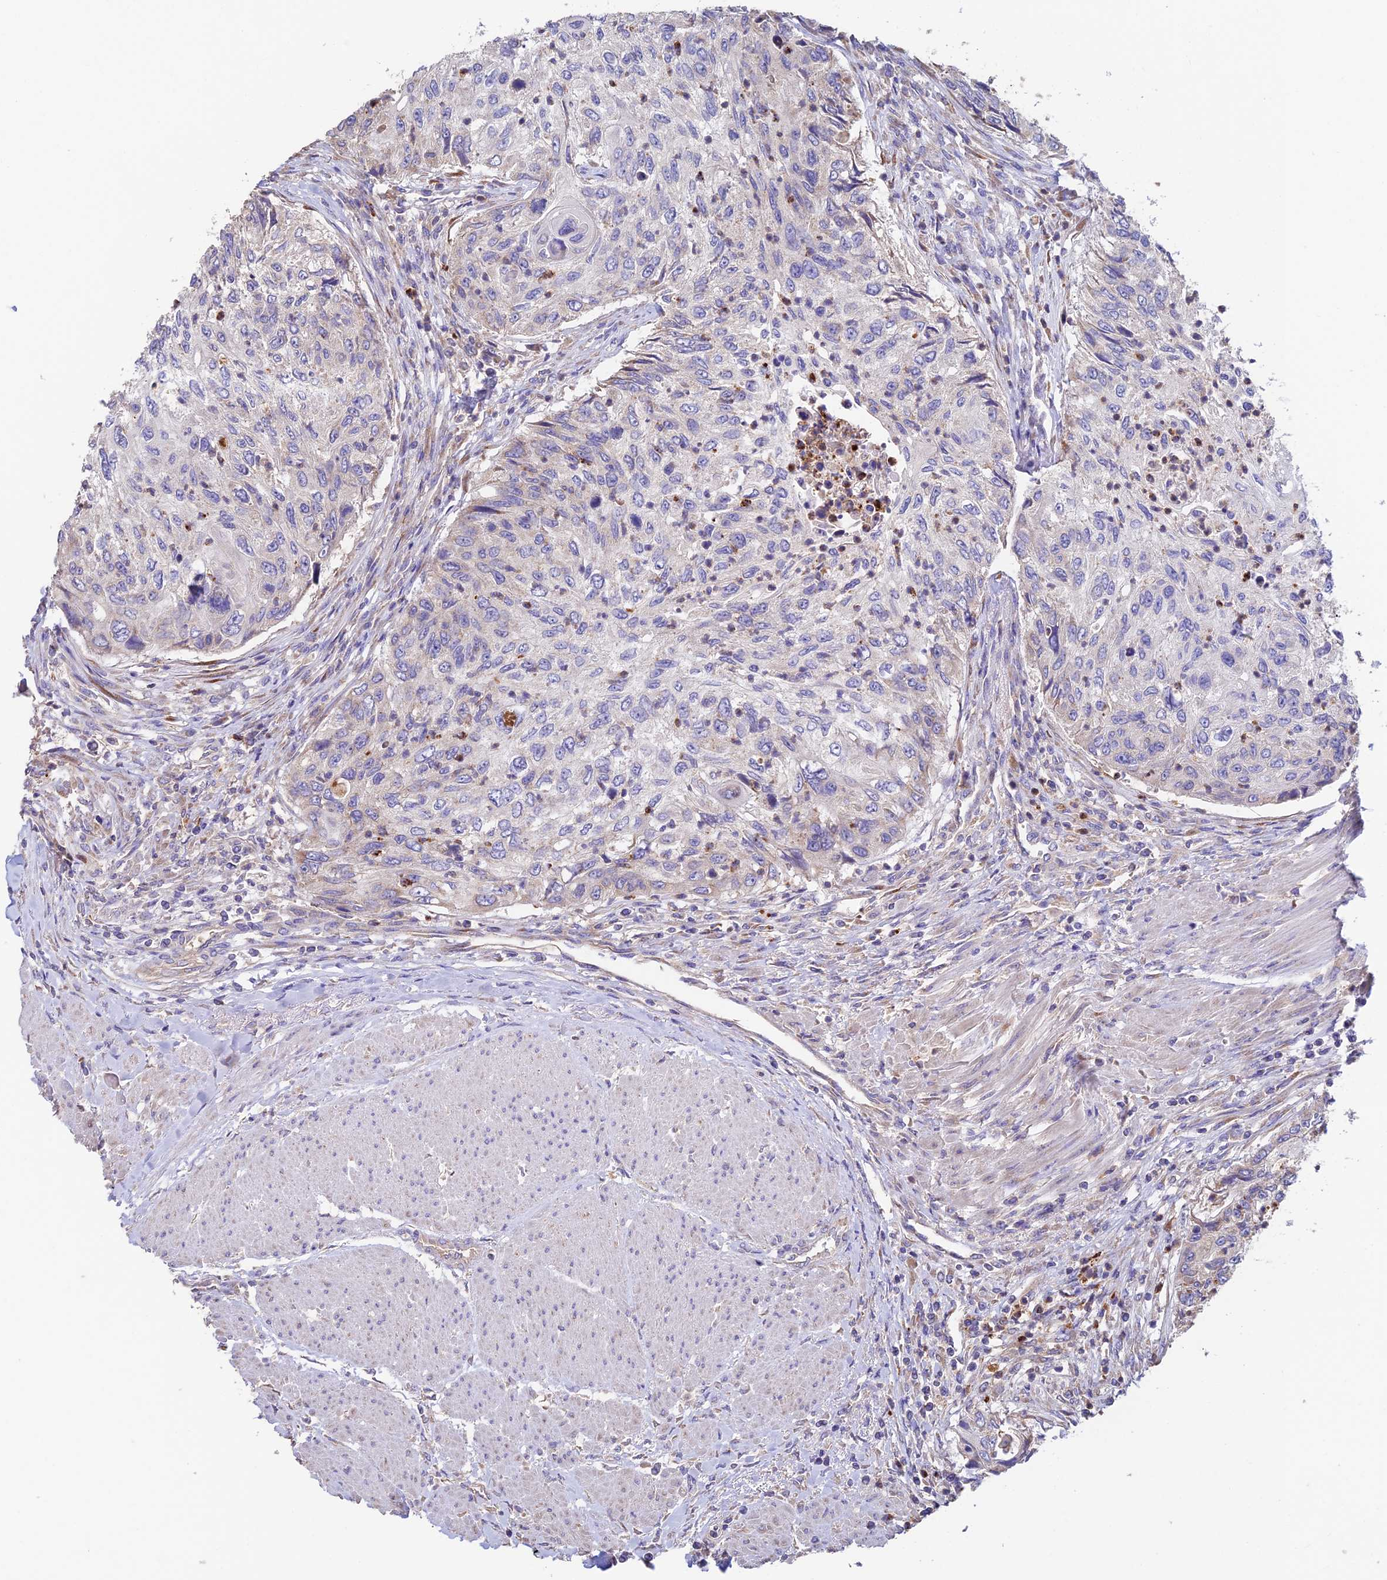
{"staining": {"intensity": "weak", "quantity": "<25%", "location": "cytoplasmic/membranous"}, "tissue": "urothelial cancer", "cell_type": "Tumor cells", "image_type": "cancer", "snomed": [{"axis": "morphology", "description": "Urothelial carcinoma, High grade"}, {"axis": "topography", "description": "Urinary bladder"}], "caption": "IHC micrograph of human urothelial cancer stained for a protein (brown), which demonstrates no positivity in tumor cells. Brightfield microscopy of IHC stained with DAB (brown) and hematoxylin (blue), captured at high magnification.", "gene": "EMC3", "patient": {"sex": "female", "age": 60}}